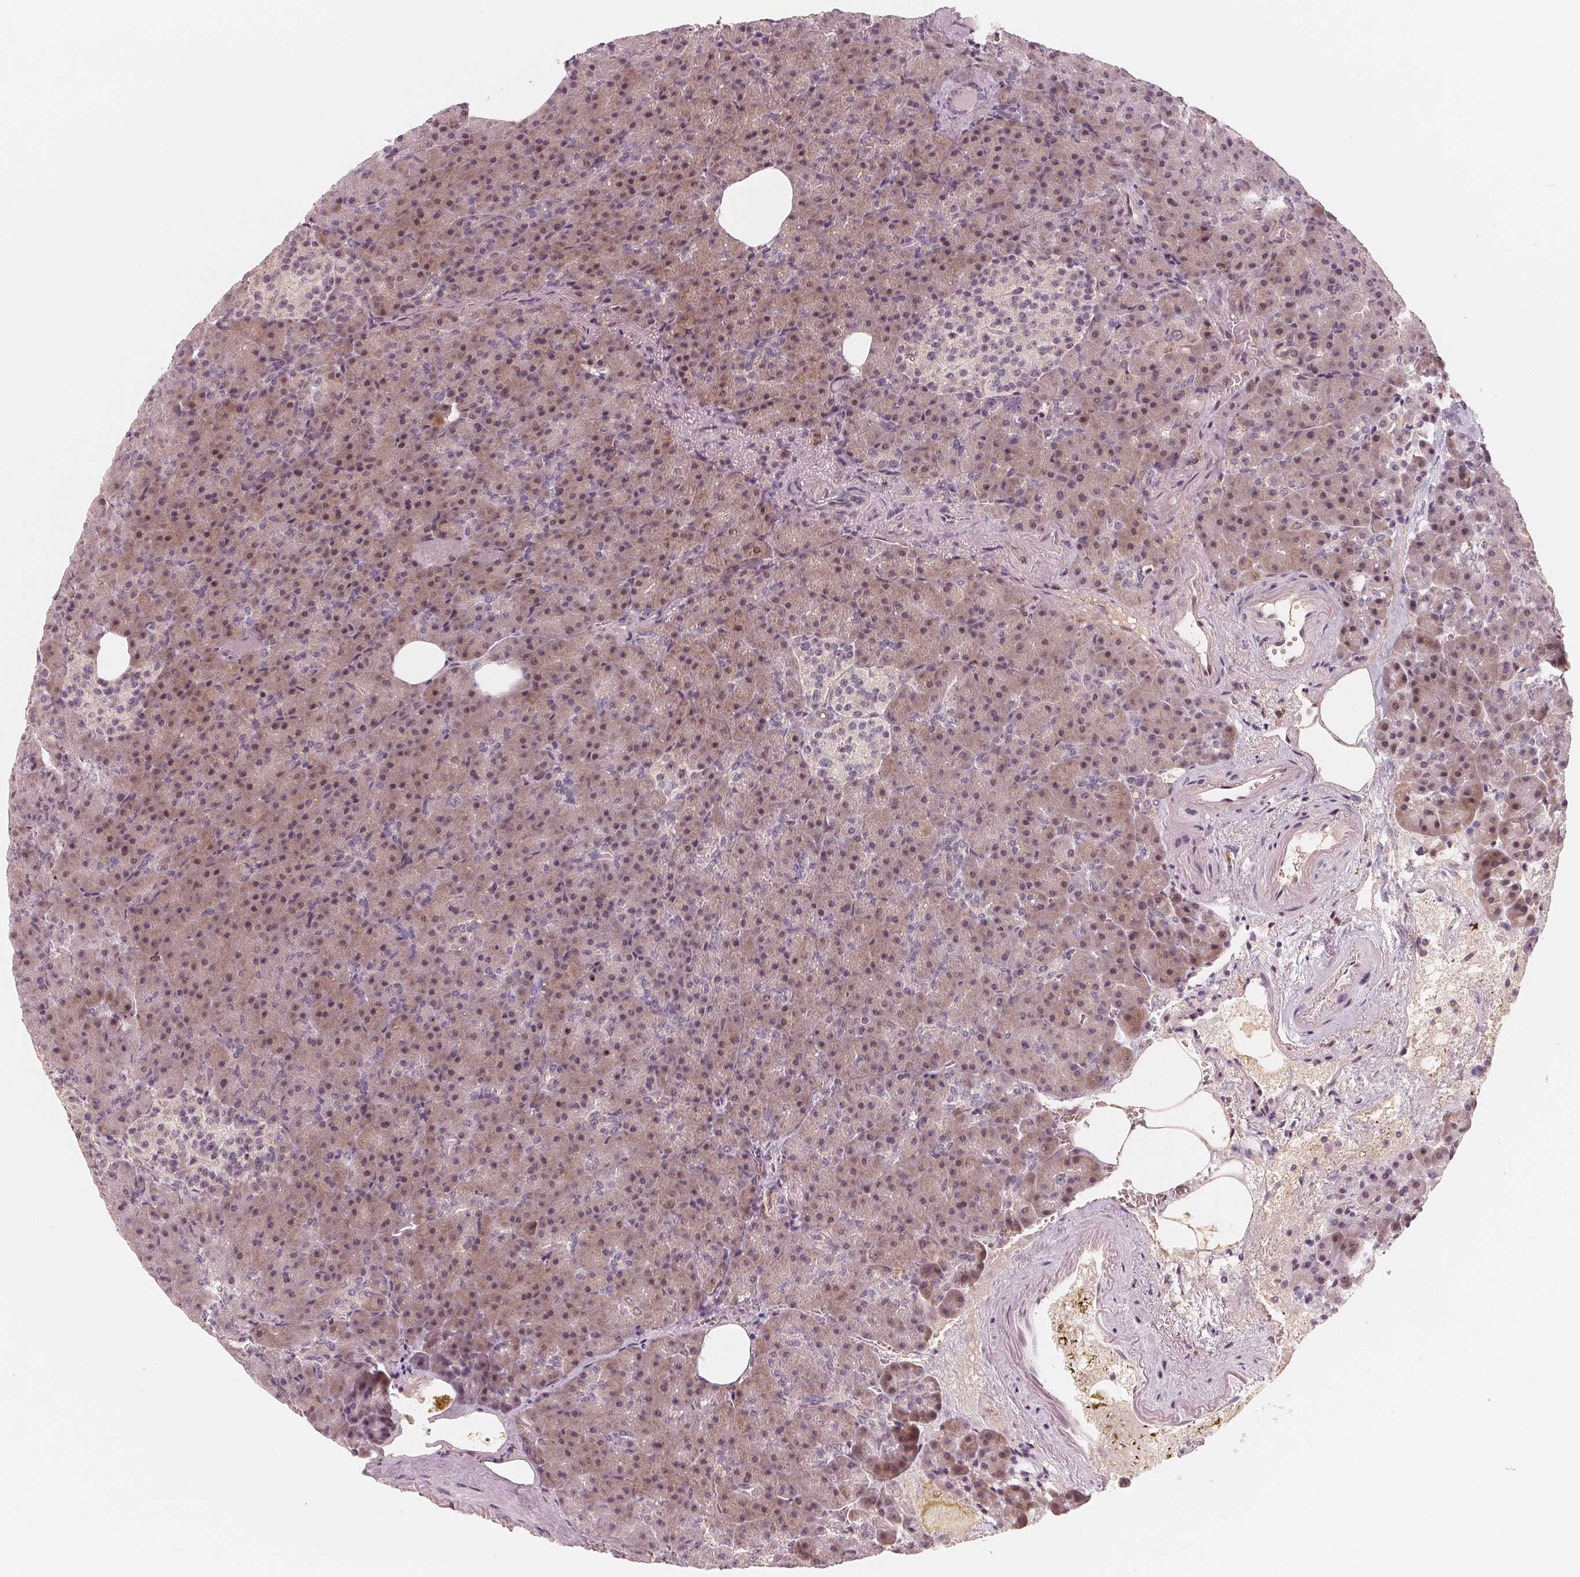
{"staining": {"intensity": "weak", "quantity": "25%-75%", "location": "cytoplasmic/membranous,nuclear"}, "tissue": "pancreas", "cell_type": "Exocrine glandular cells", "image_type": "normal", "snomed": [{"axis": "morphology", "description": "Normal tissue, NOS"}, {"axis": "topography", "description": "Pancreas"}], "caption": "Protein expression analysis of normal human pancreas reveals weak cytoplasmic/membranous,nuclear expression in about 25%-75% of exocrine glandular cells.", "gene": "IL9R", "patient": {"sex": "female", "age": 74}}